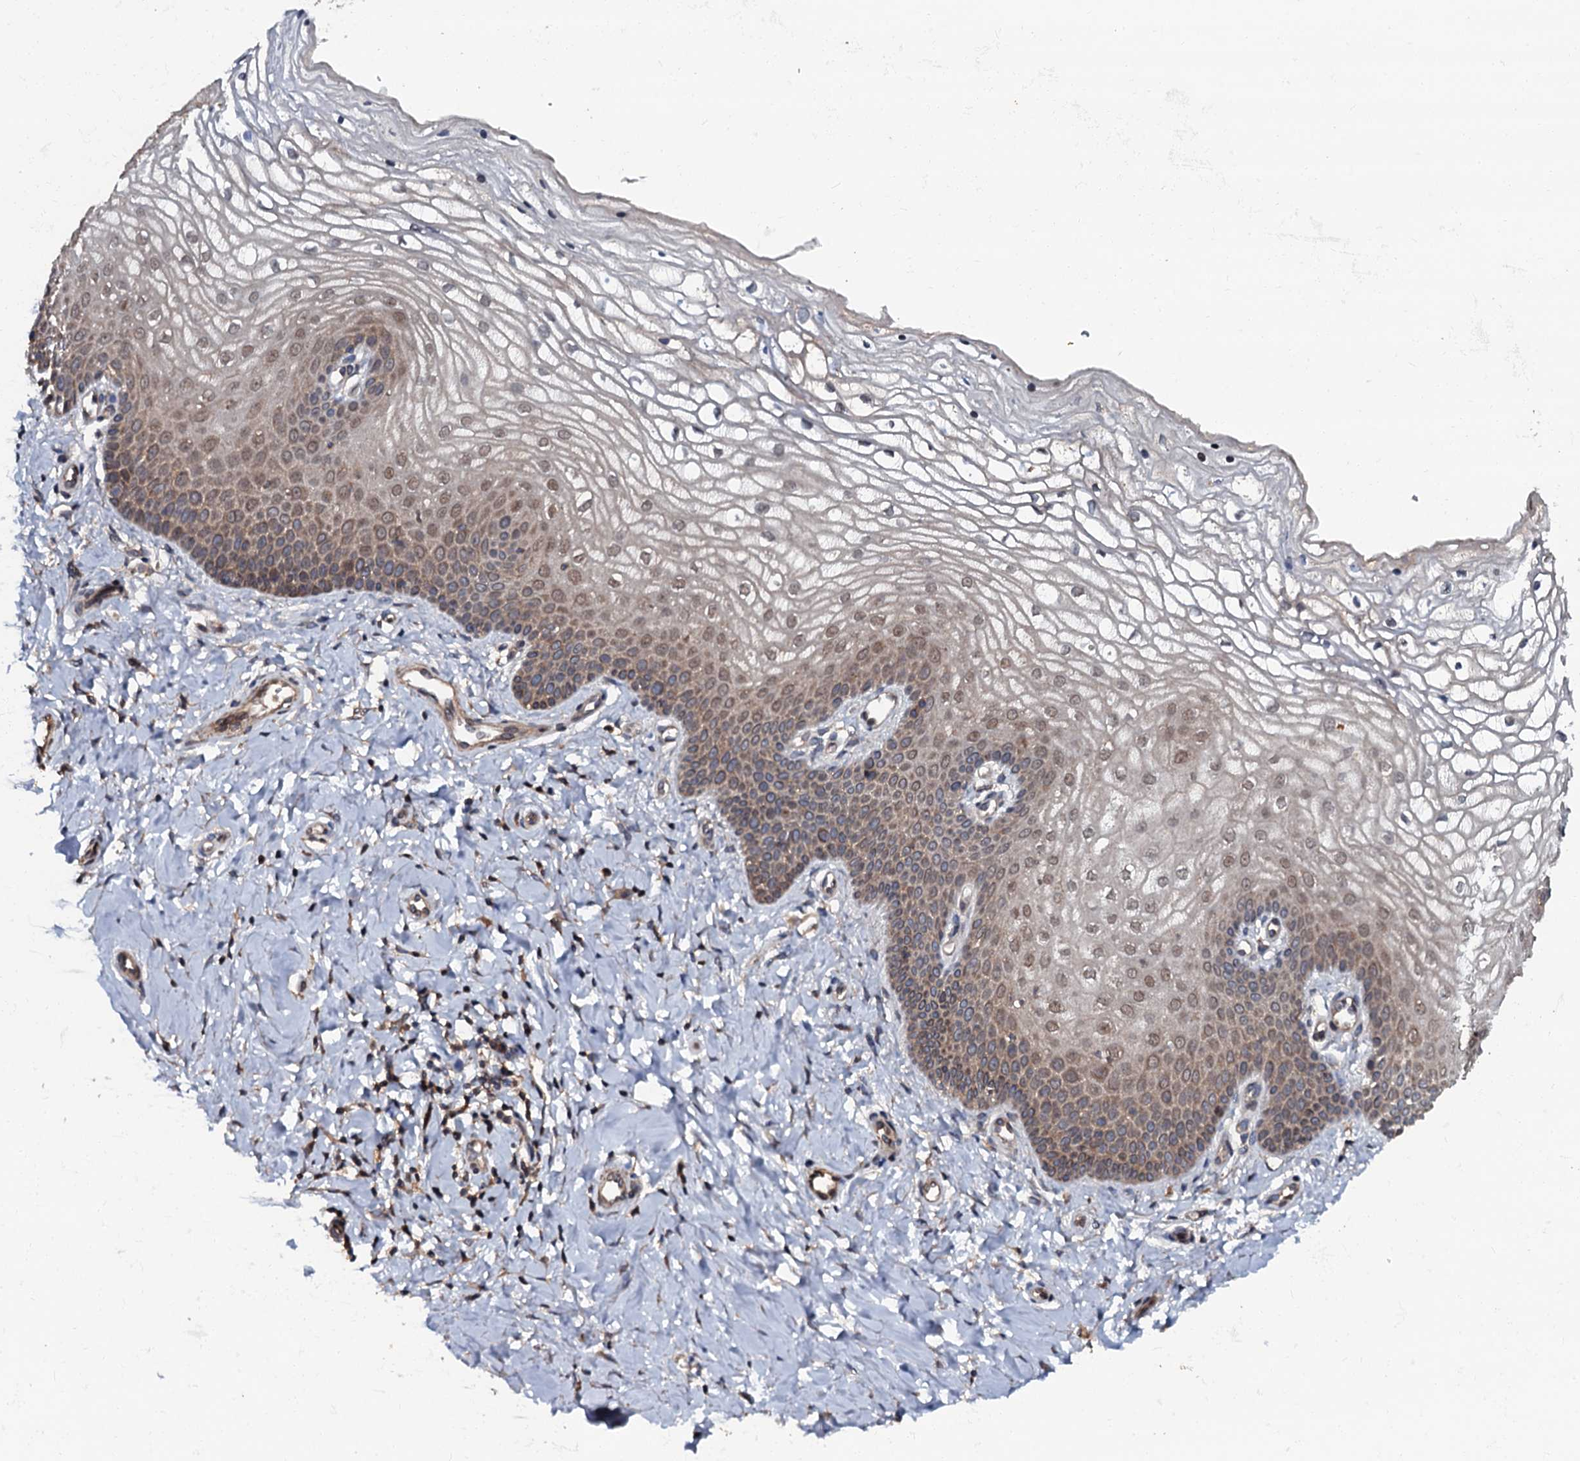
{"staining": {"intensity": "moderate", "quantity": "25%-75%", "location": "cytoplasmic/membranous"}, "tissue": "vagina", "cell_type": "Squamous epithelial cells", "image_type": "normal", "snomed": [{"axis": "morphology", "description": "Normal tissue, NOS"}, {"axis": "topography", "description": "Vagina"}], "caption": "Brown immunohistochemical staining in benign vagina demonstrates moderate cytoplasmic/membranous staining in about 25%-75% of squamous epithelial cells. Using DAB (brown) and hematoxylin (blue) stains, captured at high magnification using brightfield microscopy.", "gene": "N4BP1", "patient": {"sex": "female", "age": 68}}